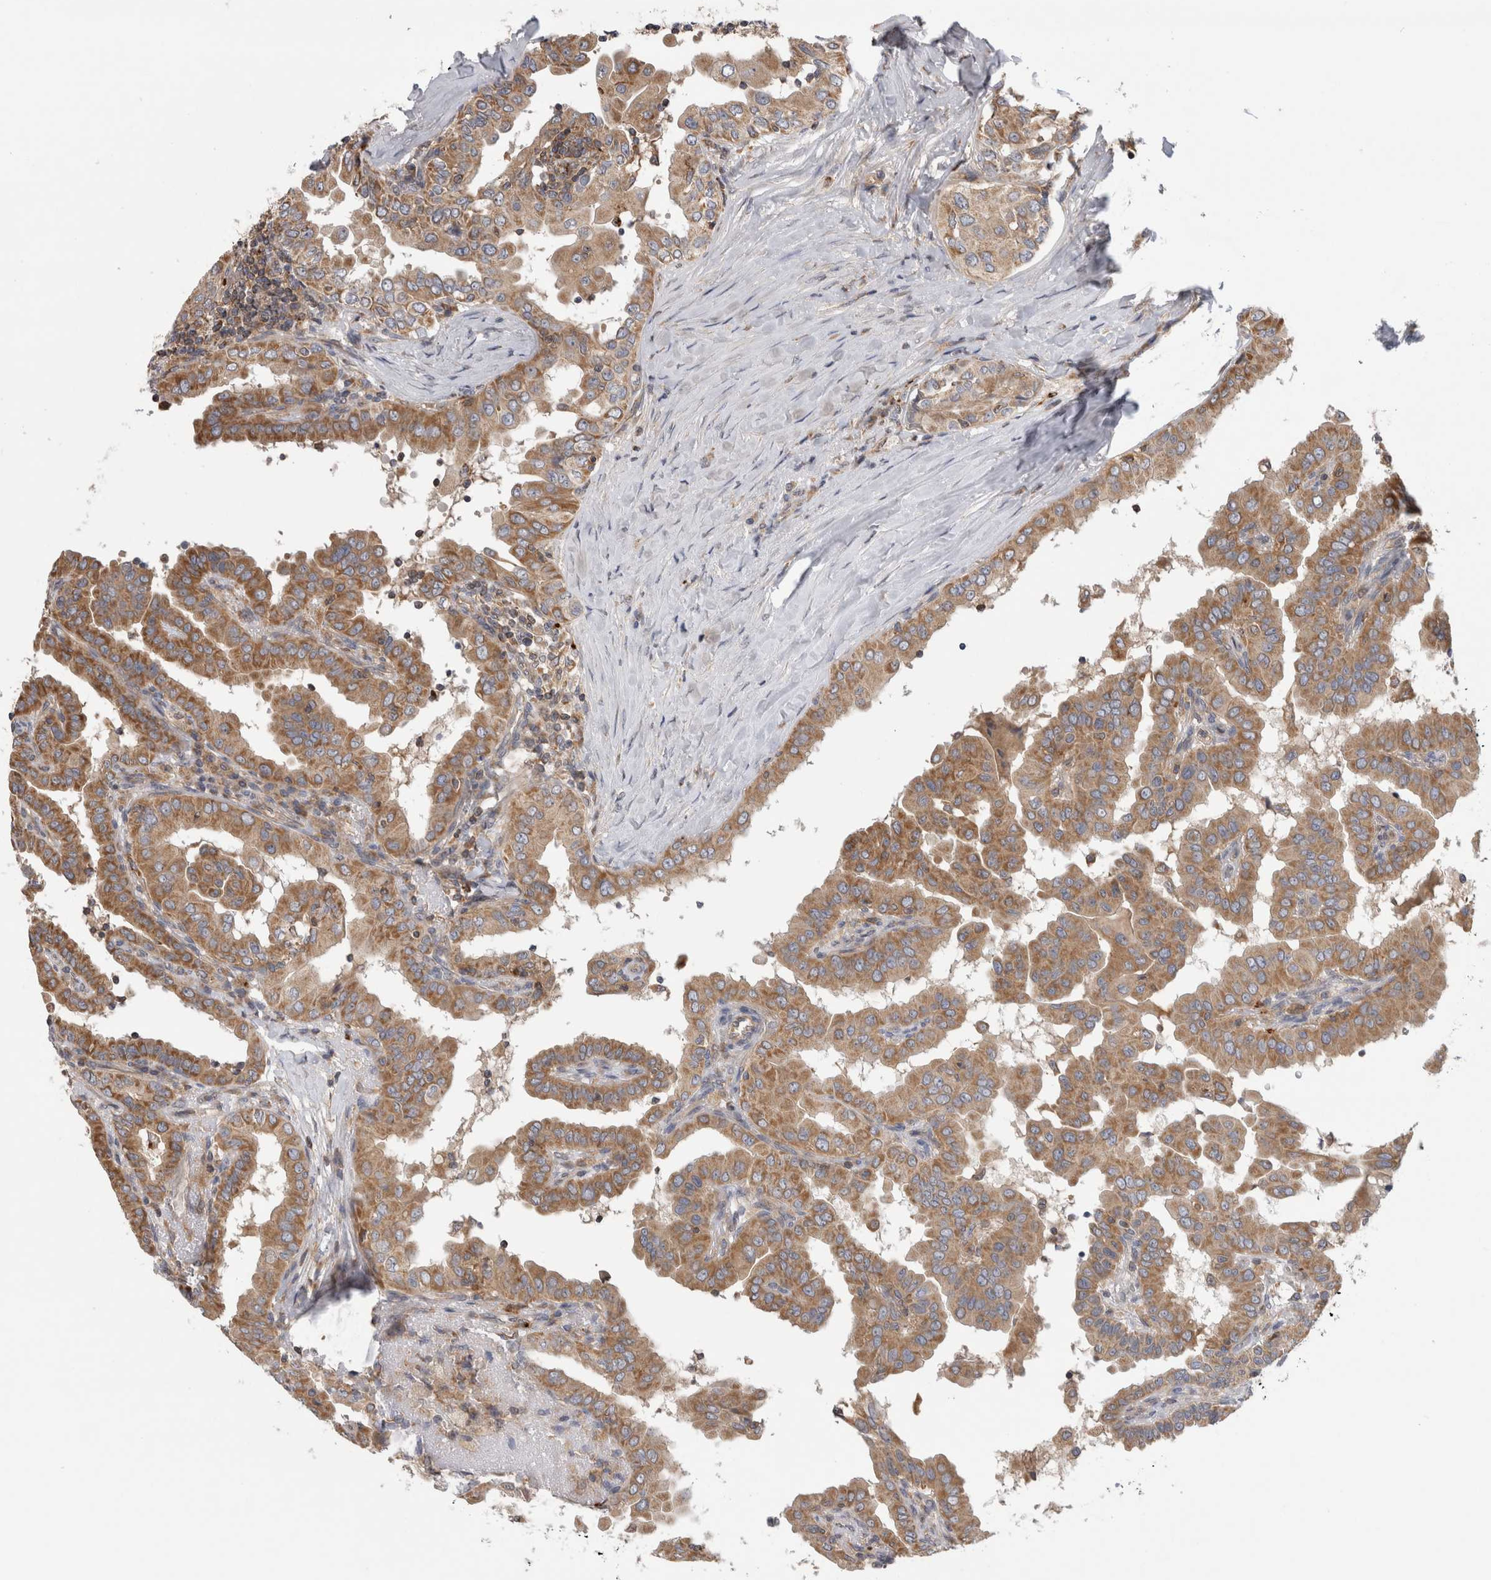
{"staining": {"intensity": "moderate", "quantity": ">75%", "location": "cytoplasmic/membranous"}, "tissue": "thyroid cancer", "cell_type": "Tumor cells", "image_type": "cancer", "snomed": [{"axis": "morphology", "description": "Papillary adenocarcinoma, NOS"}, {"axis": "topography", "description": "Thyroid gland"}], "caption": "Moderate cytoplasmic/membranous positivity for a protein is seen in about >75% of tumor cells of papillary adenocarcinoma (thyroid) using IHC.", "gene": "GRIK2", "patient": {"sex": "male", "age": 33}}